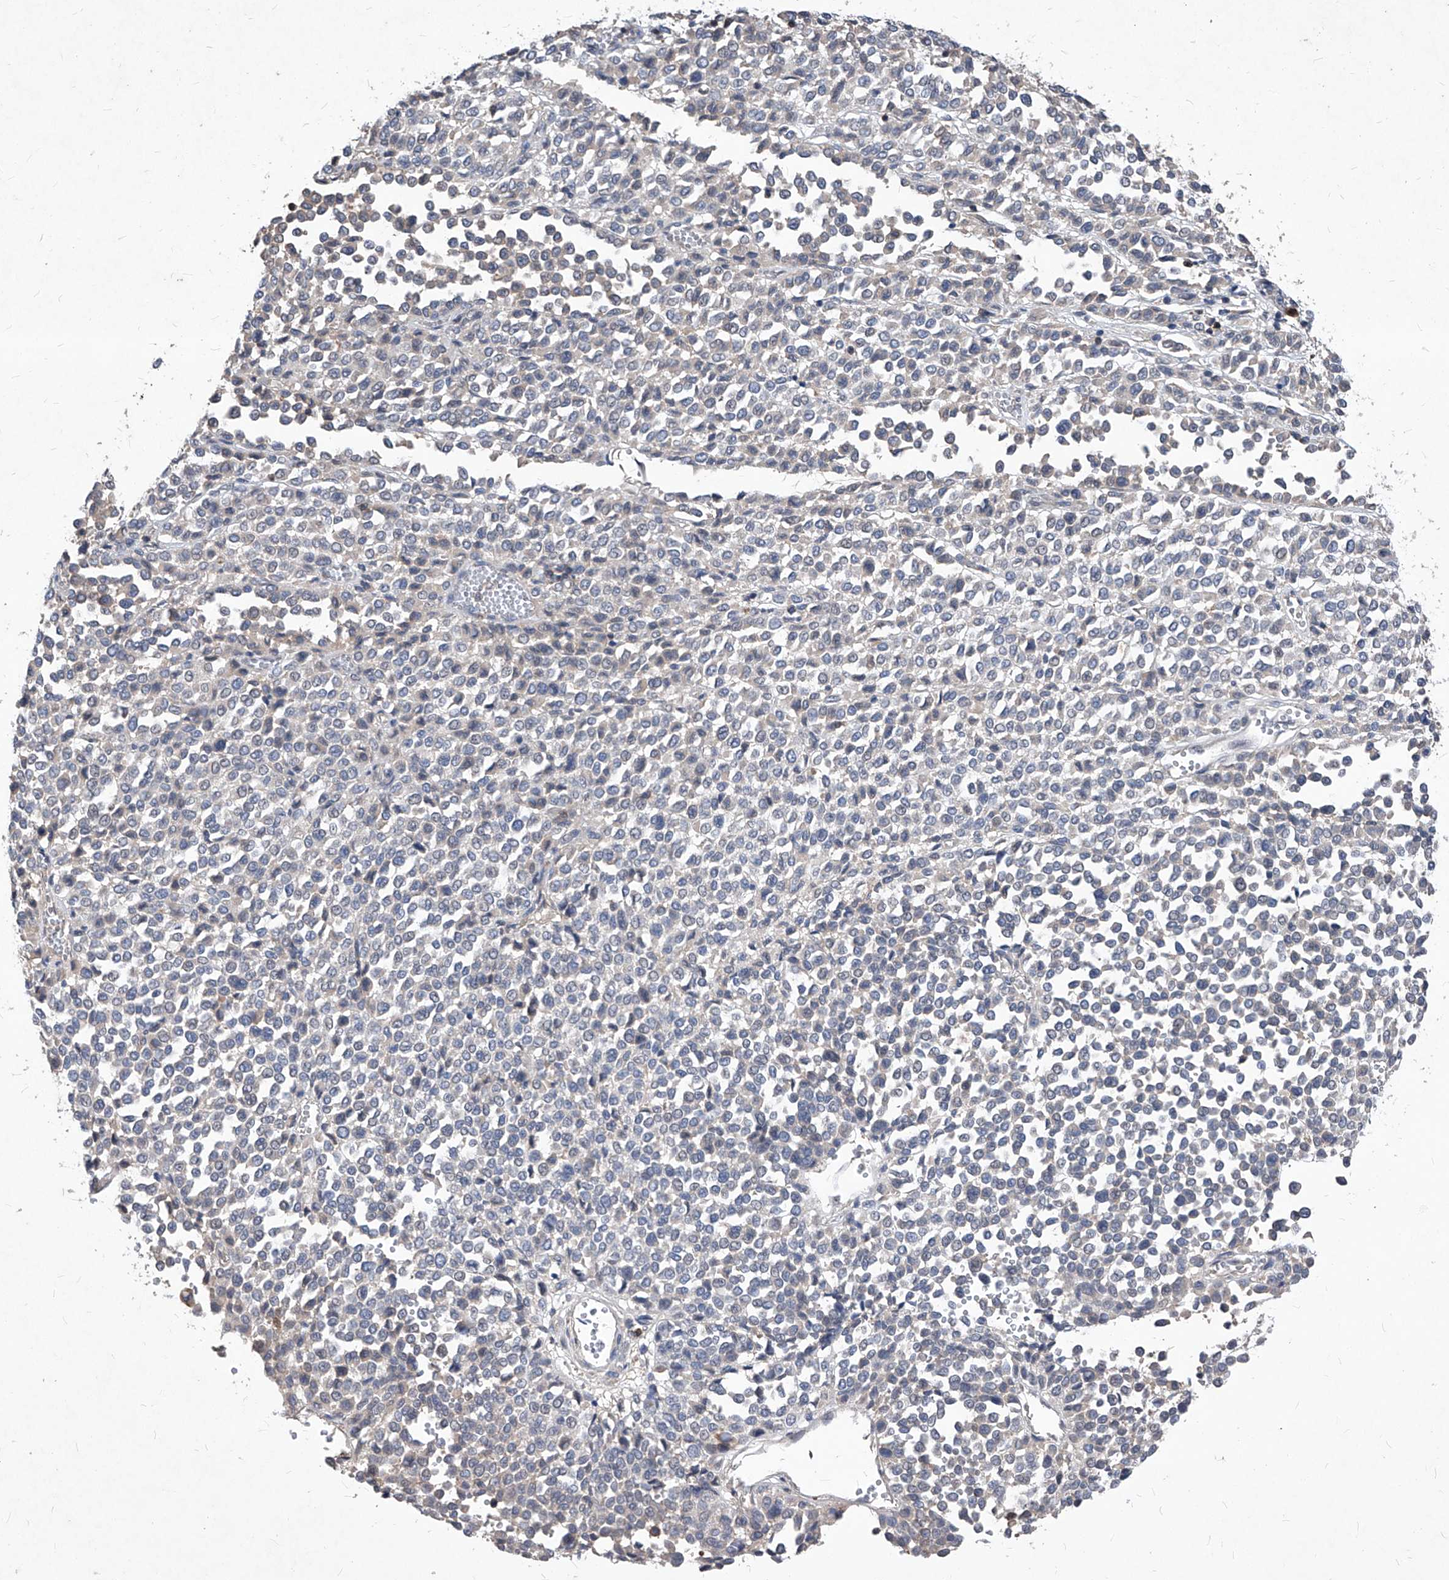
{"staining": {"intensity": "negative", "quantity": "none", "location": "none"}, "tissue": "melanoma", "cell_type": "Tumor cells", "image_type": "cancer", "snomed": [{"axis": "morphology", "description": "Malignant melanoma, Metastatic site"}, {"axis": "topography", "description": "Pancreas"}], "caption": "The histopathology image demonstrates no significant staining in tumor cells of malignant melanoma (metastatic site).", "gene": "SYNGR1", "patient": {"sex": "female", "age": 30}}